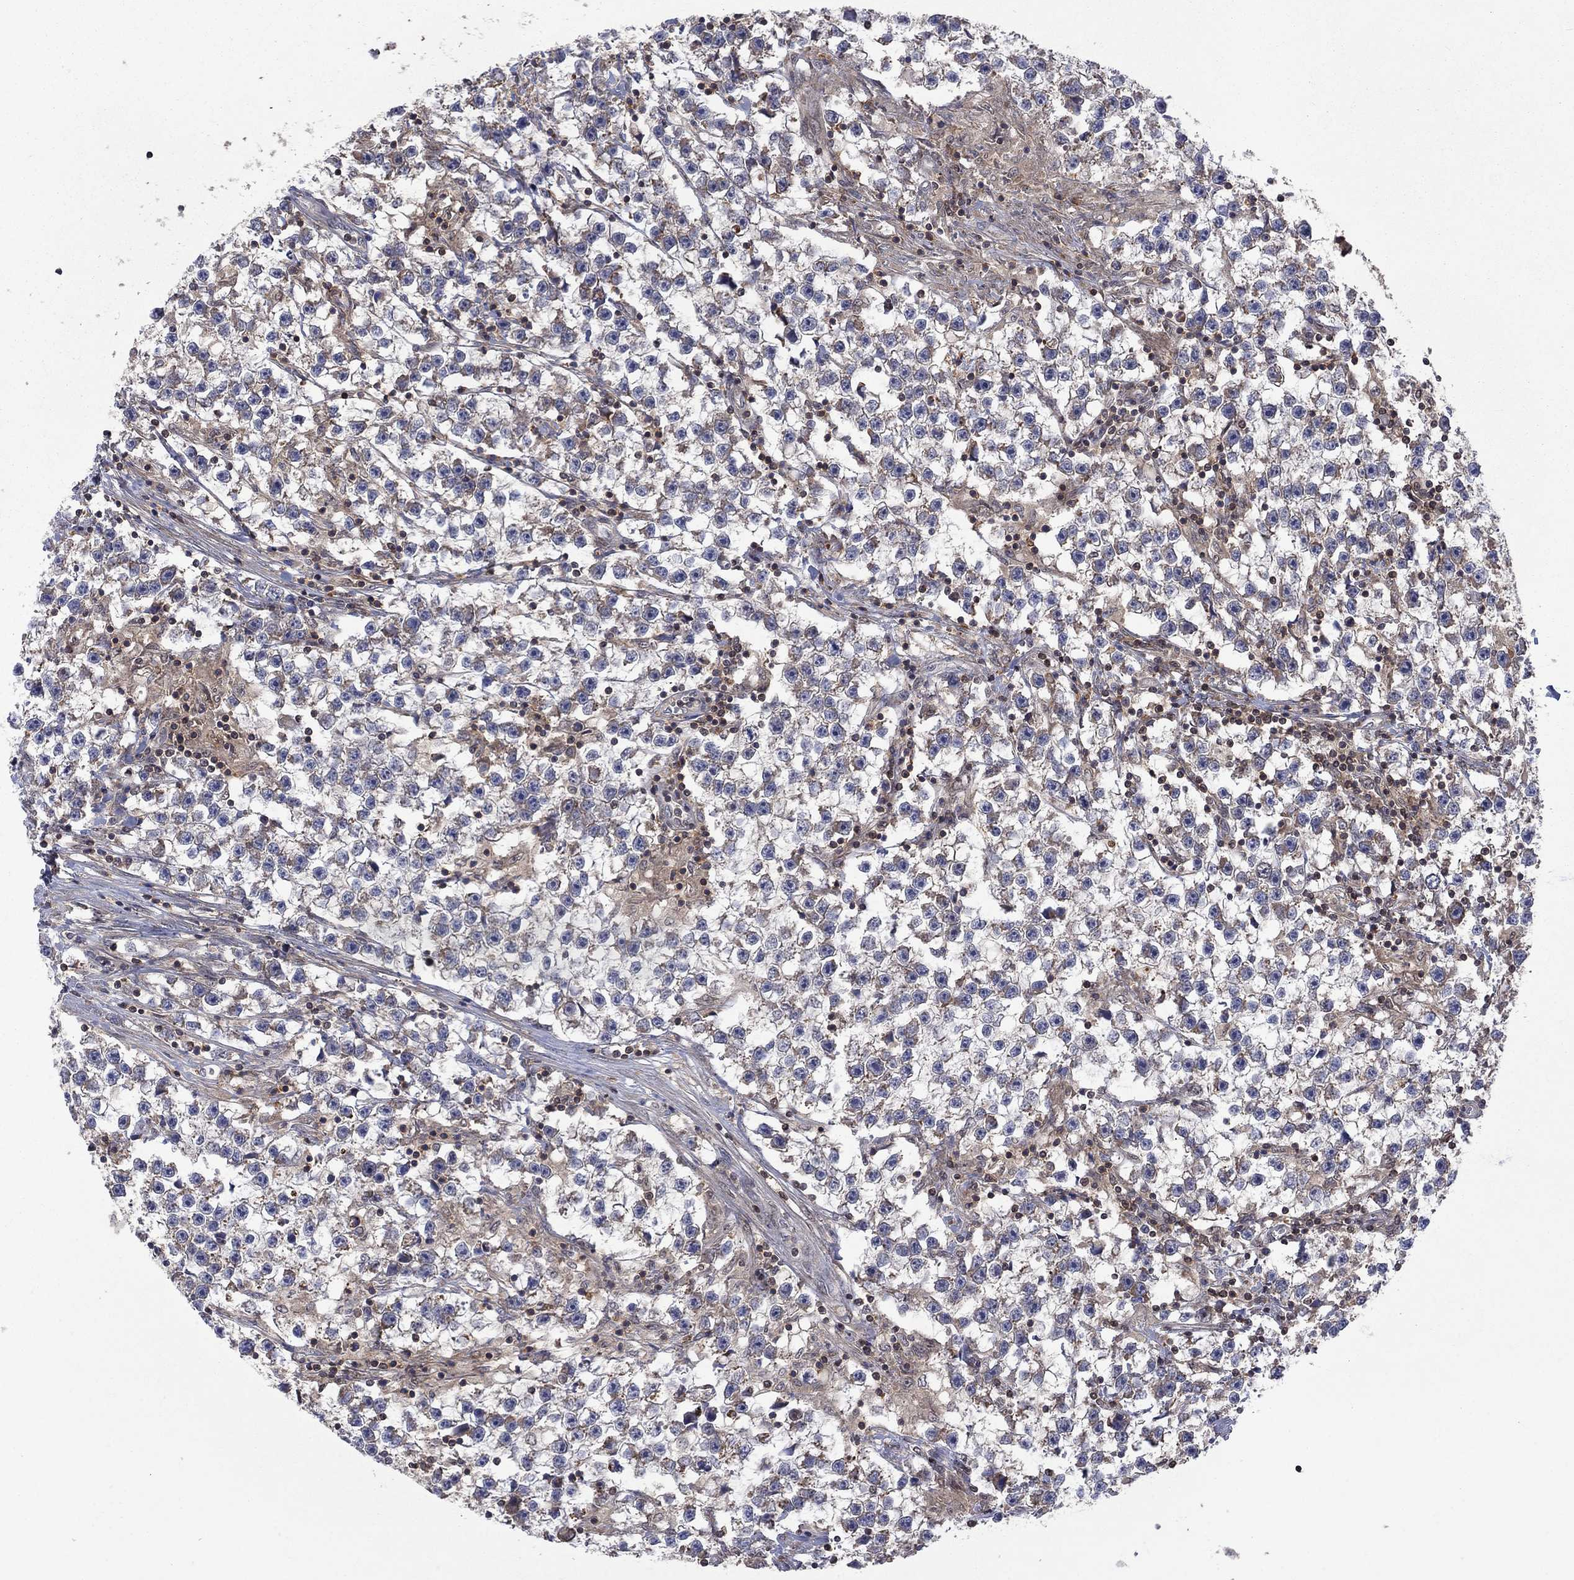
{"staining": {"intensity": "negative", "quantity": "none", "location": "none"}, "tissue": "testis cancer", "cell_type": "Tumor cells", "image_type": "cancer", "snomed": [{"axis": "morphology", "description": "Seminoma, NOS"}, {"axis": "topography", "description": "Testis"}], "caption": "Seminoma (testis) was stained to show a protein in brown. There is no significant positivity in tumor cells.", "gene": "IAH1", "patient": {"sex": "male", "age": 59}}